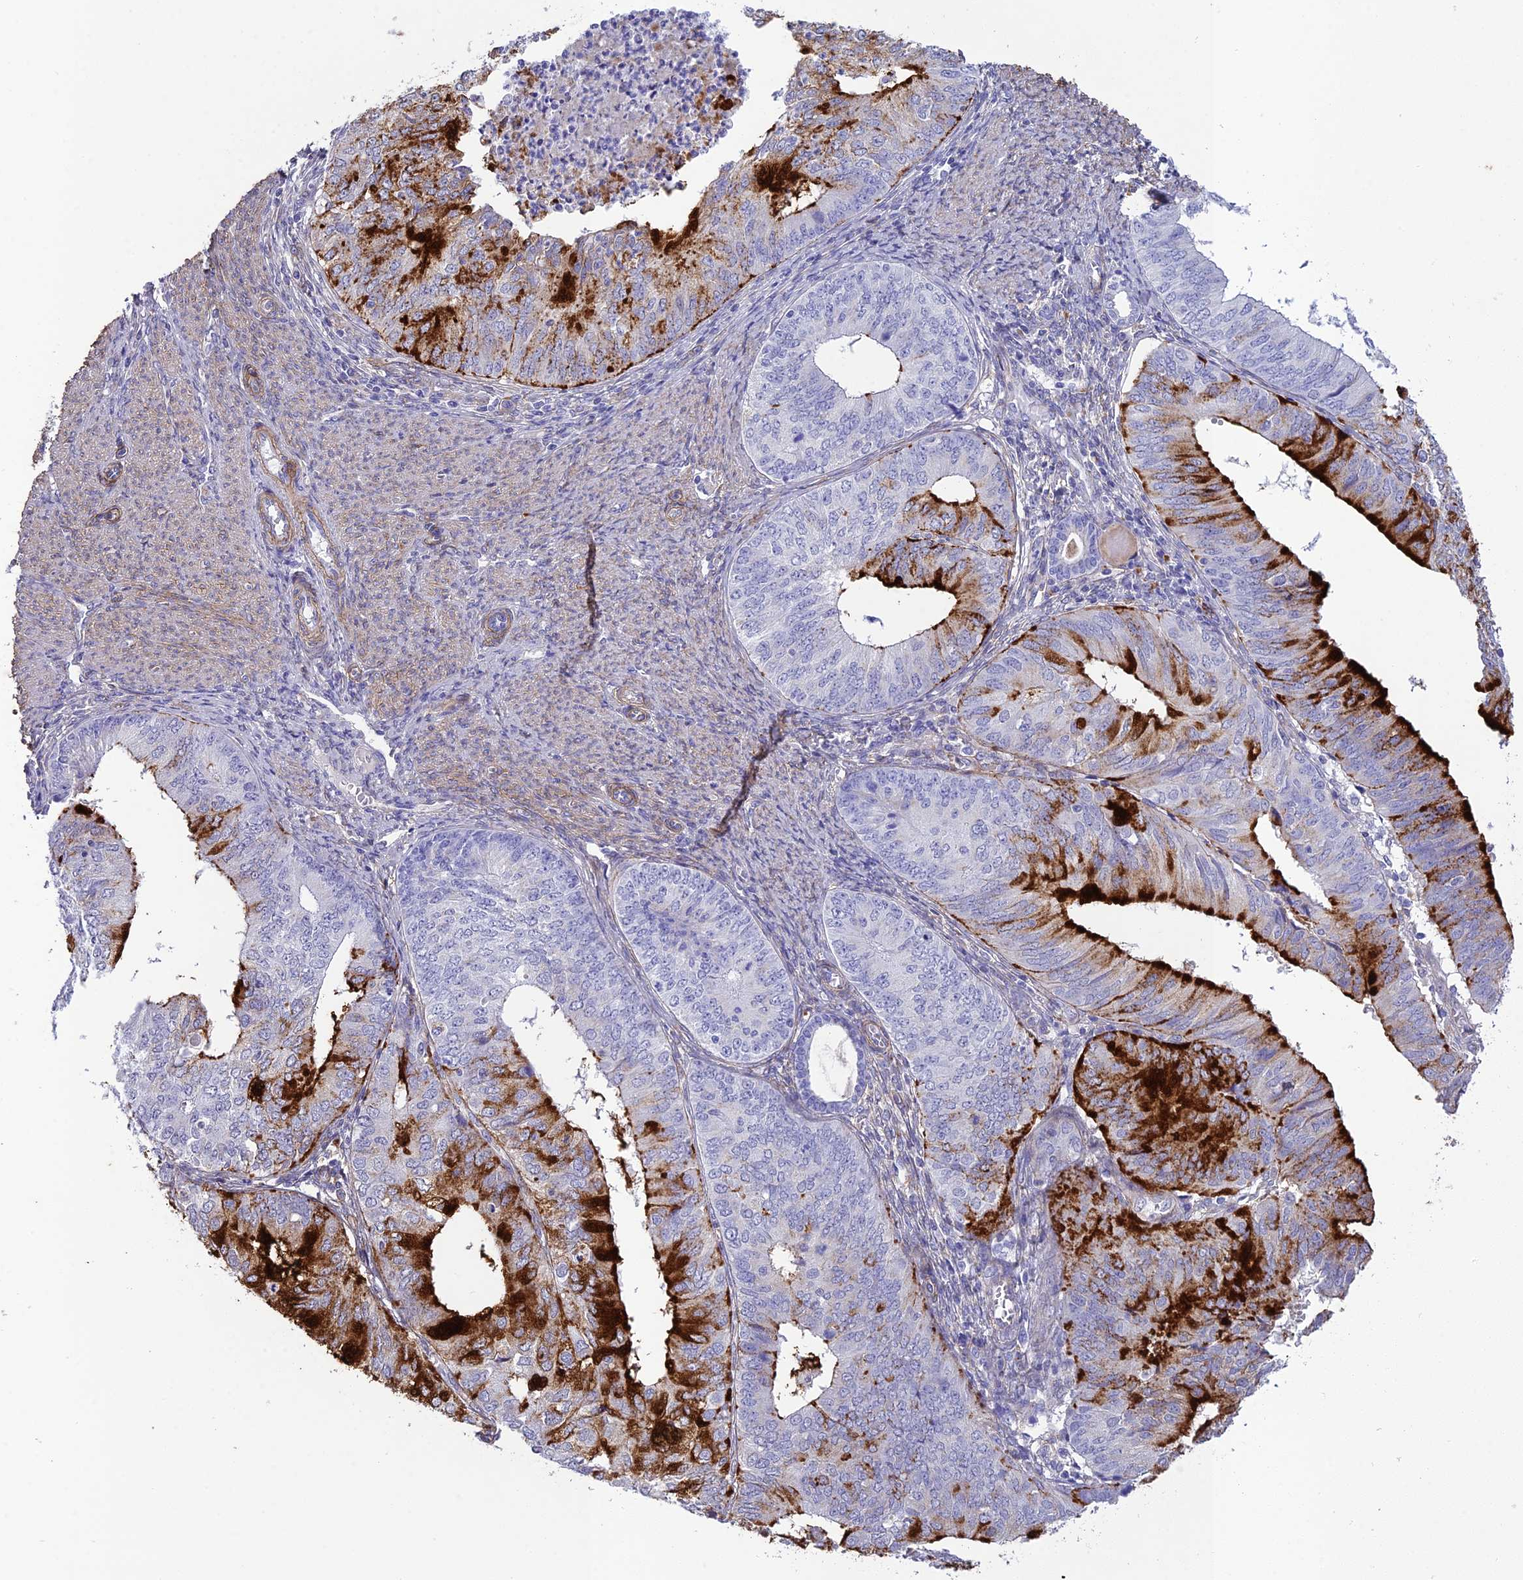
{"staining": {"intensity": "strong", "quantity": "25%-75%", "location": "cytoplasmic/membranous"}, "tissue": "endometrial cancer", "cell_type": "Tumor cells", "image_type": "cancer", "snomed": [{"axis": "morphology", "description": "Adenocarcinoma, NOS"}, {"axis": "topography", "description": "Endometrium"}], "caption": "Endometrial adenocarcinoma was stained to show a protein in brown. There is high levels of strong cytoplasmic/membranous staining in about 25%-75% of tumor cells.", "gene": "TNS1", "patient": {"sex": "female", "age": 68}}